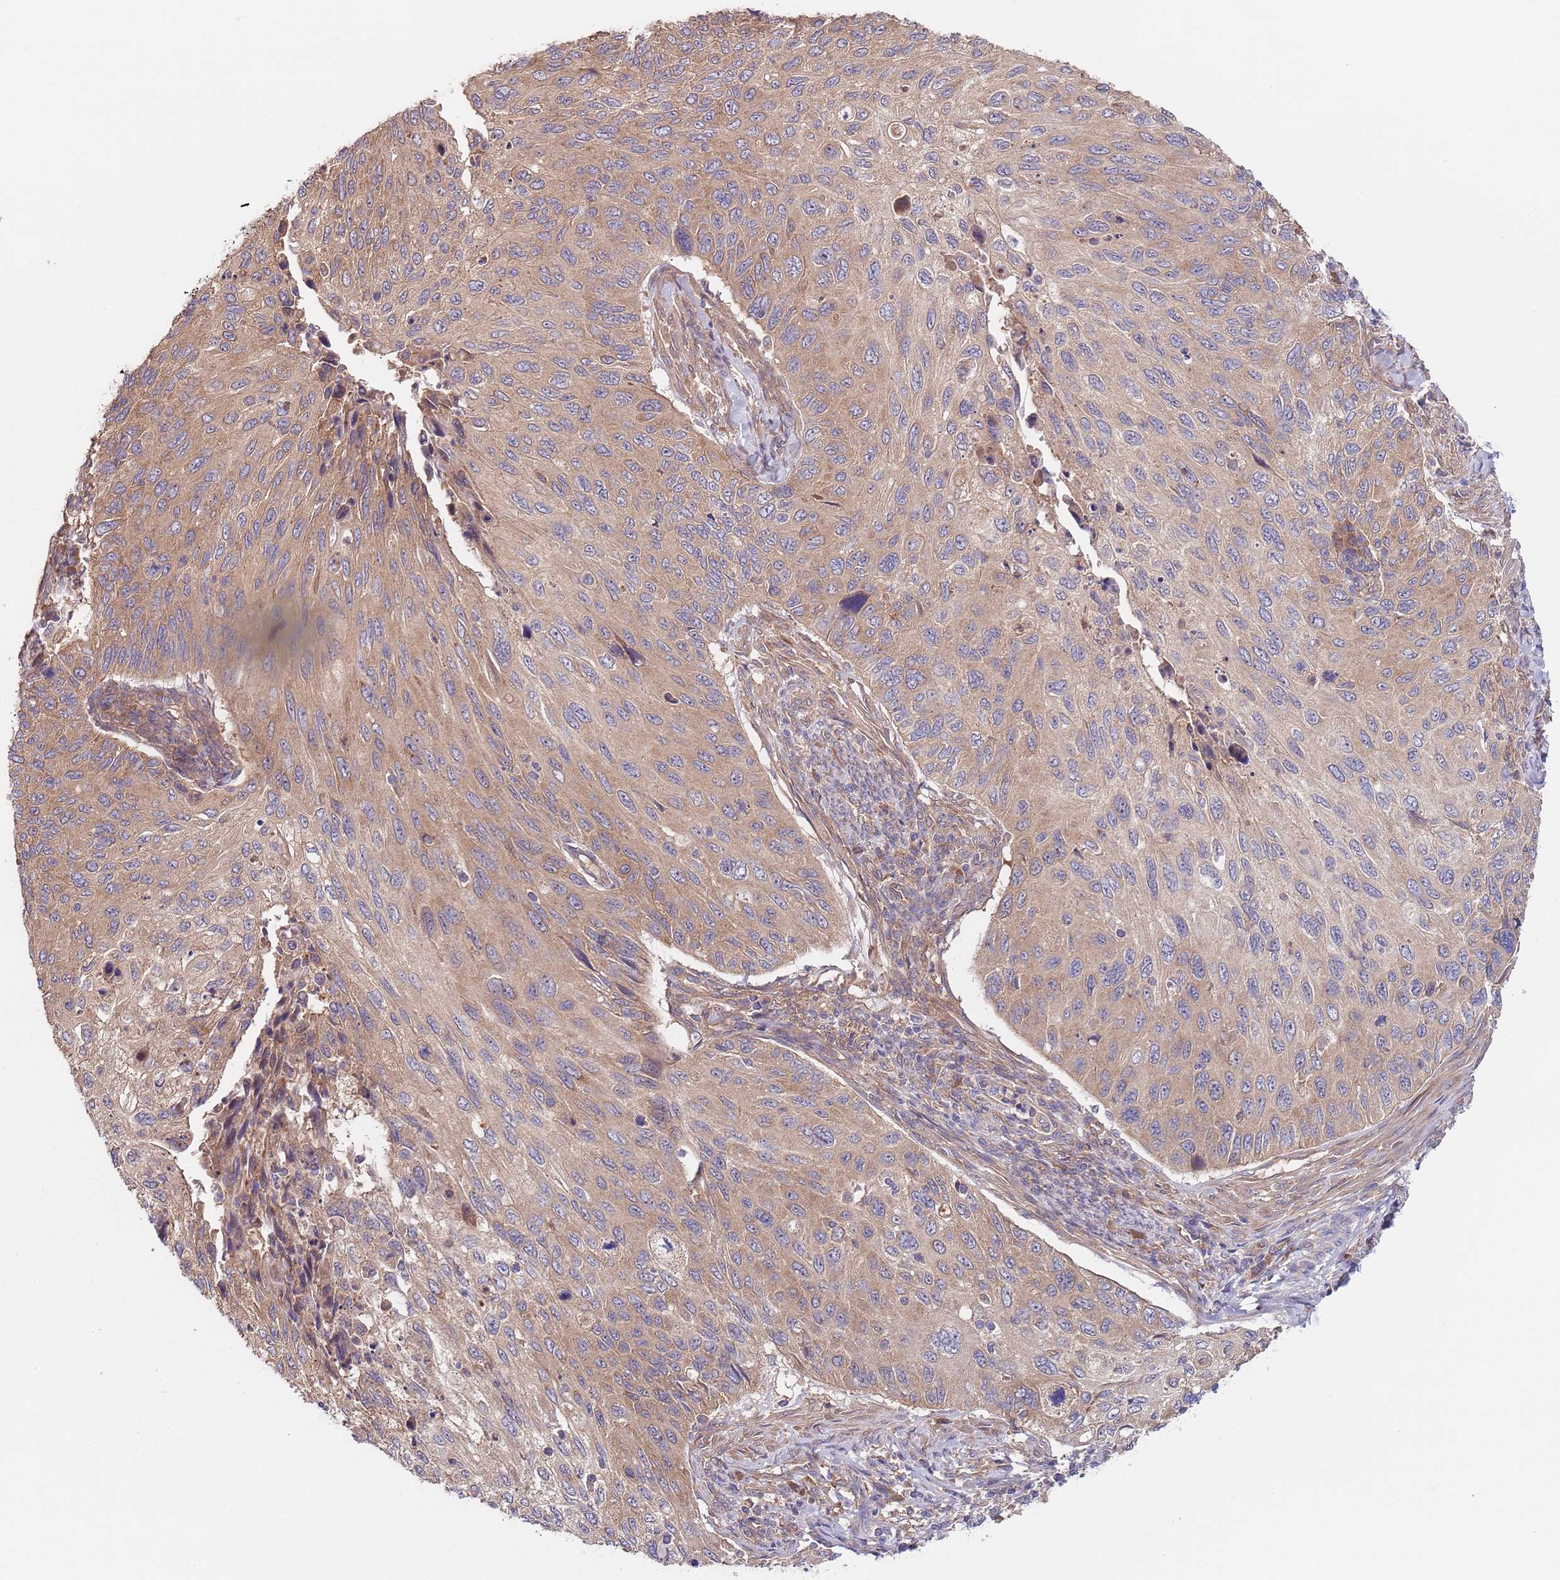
{"staining": {"intensity": "weak", "quantity": ">75%", "location": "cytoplasmic/membranous"}, "tissue": "cervical cancer", "cell_type": "Tumor cells", "image_type": "cancer", "snomed": [{"axis": "morphology", "description": "Squamous cell carcinoma, NOS"}, {"axis": "topography", "description": "Cervix"}], "caption": "Weak cytoplasmic/membranous staining for a protein is seen in about >75% of tumor cells of cervical cancer (squamous cell carcinoma) using immunohistochemistry (IHC).", "gene": "EIF3F", "patient": {"sex": "female", "age": 70}}